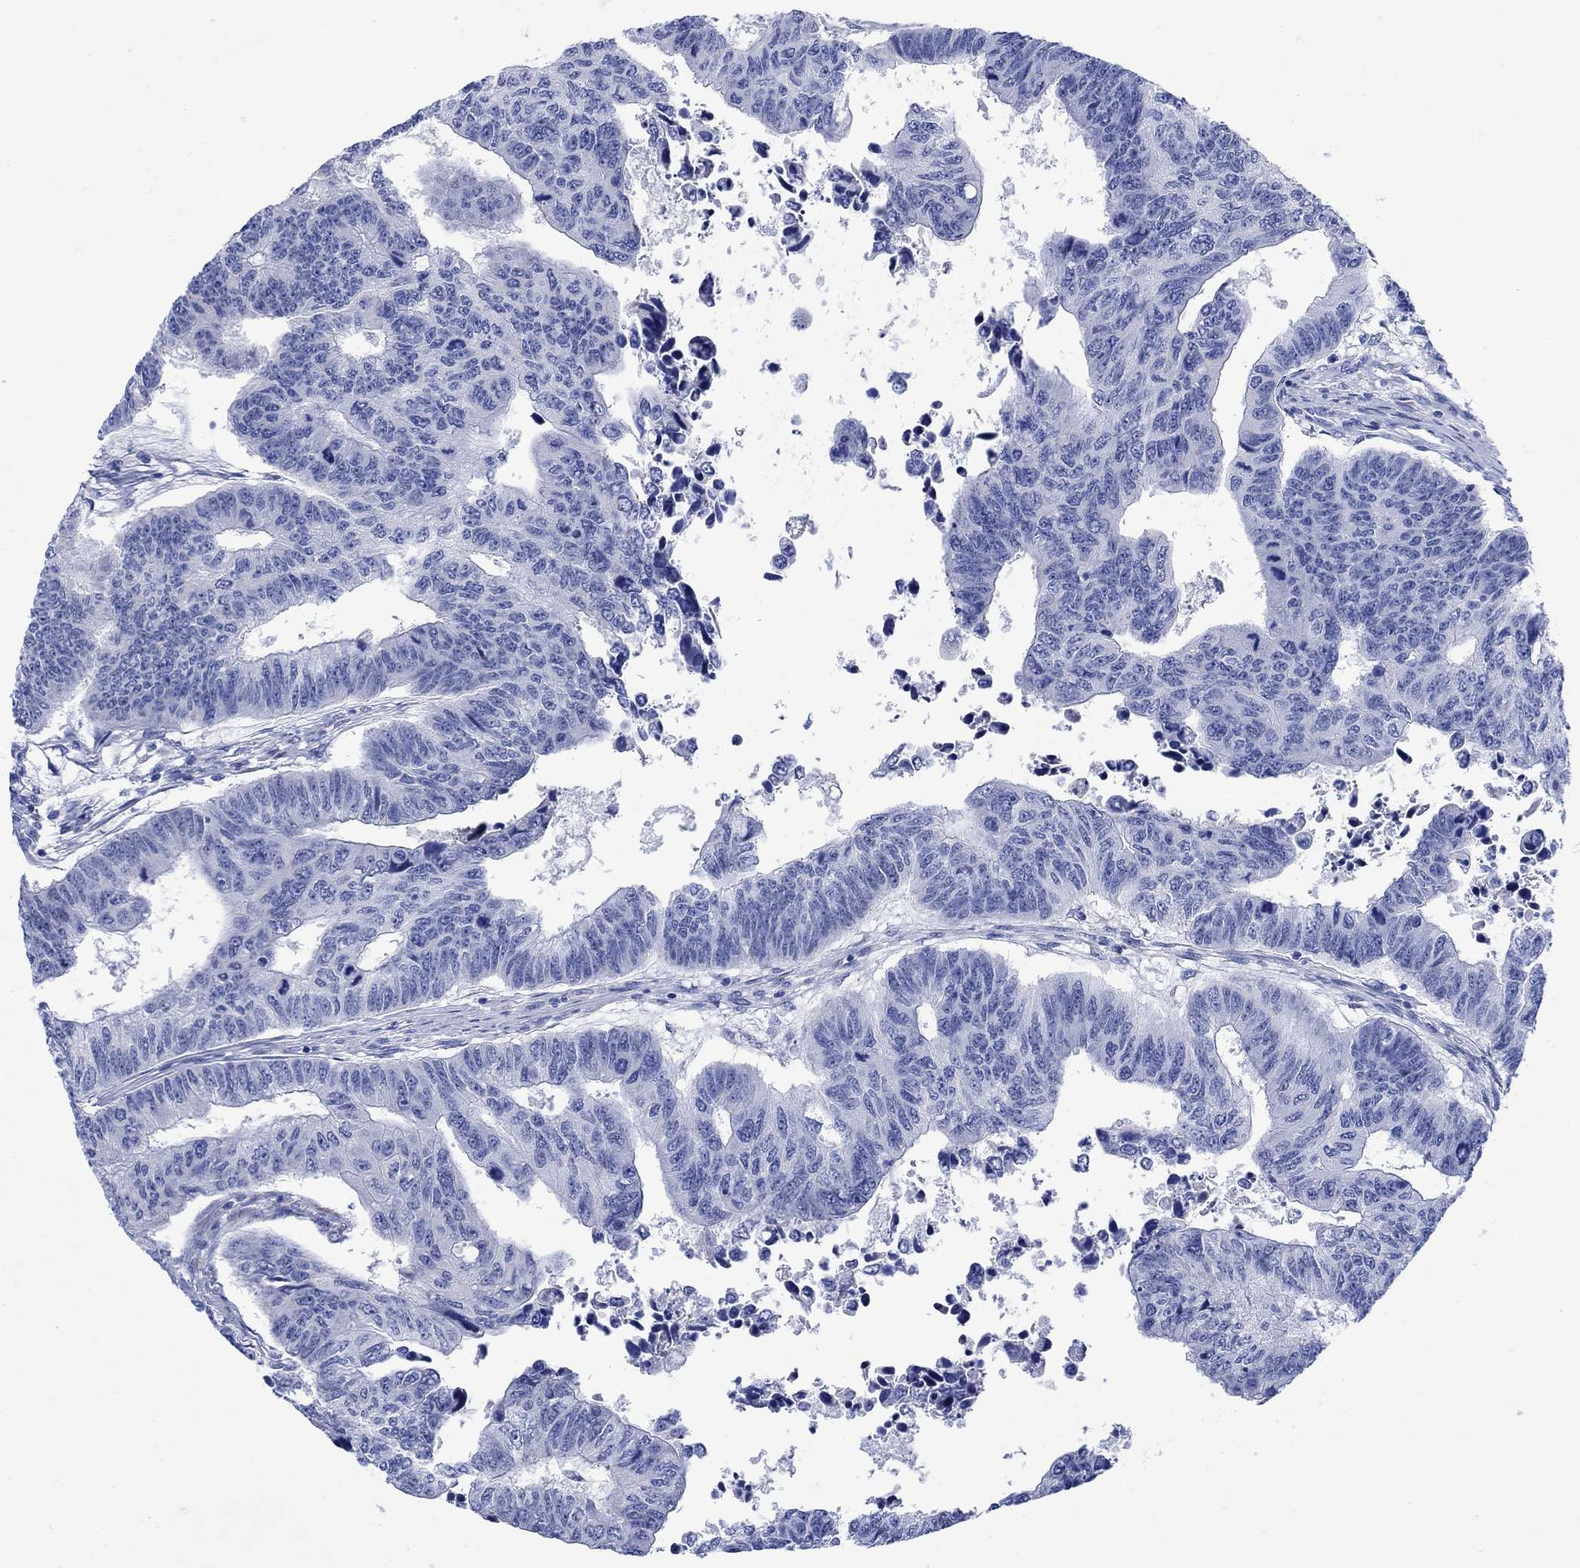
{"staining": {"intensity": "negative", "quantity": "none", "location": "none"}, "tissue": "colorectal cancer", "cell_type": "Tumor cells", "image_type": "cancer", "snomed": [{"axis": "morphology", "description": "Adenocarcinoma, NOS"}, {"axis": "topography", "description": "Rectum"}], "caption": "Immunohistochemistry (IHC) micrograph of human colorectal cancer stained for a protein (brown), which demonstrates no positivity in tumor cells.", "gene": "MYL1", "patient": {"sex": "female", "age": 85}}